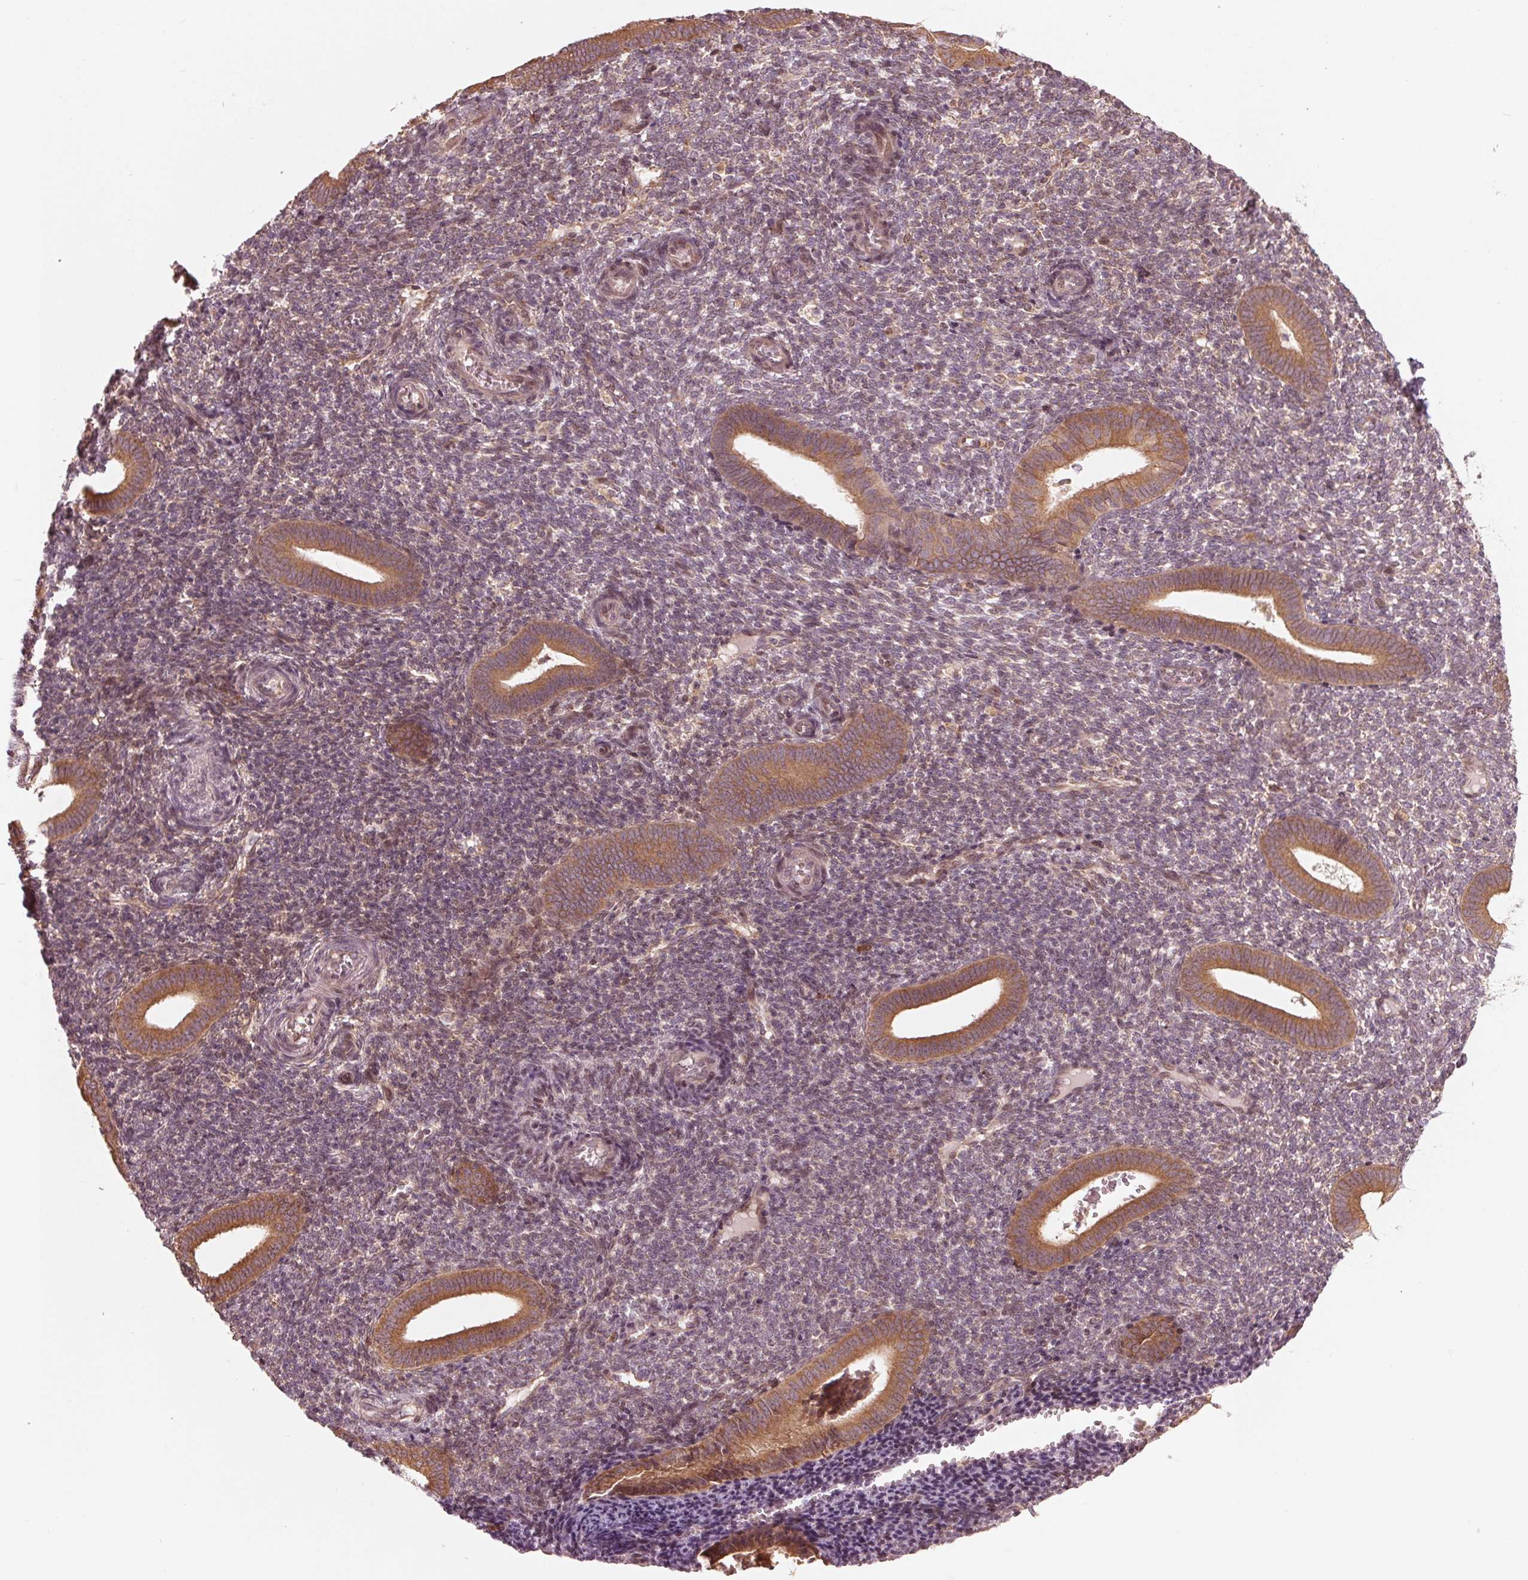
{"staining": {"intensity": "weak", "quantity": "<25%", "location": "cytoplasmic/membranous"}, "tissue": "endometrium", "cell_type": "Cells in endometrial stroma", "image_type": "normal", "snomed": [{"axis": "morphology", "description": "Normal tissue, NOS"}, {"axis": "topography", "description": "Endometrium"}], "caption": "Immunohistochemical staining of normal endometrium reveals no significant staining in cells in endometrial stroma.", "gene": "CMIP", "patient": {"sex": "female", "age": 25}}